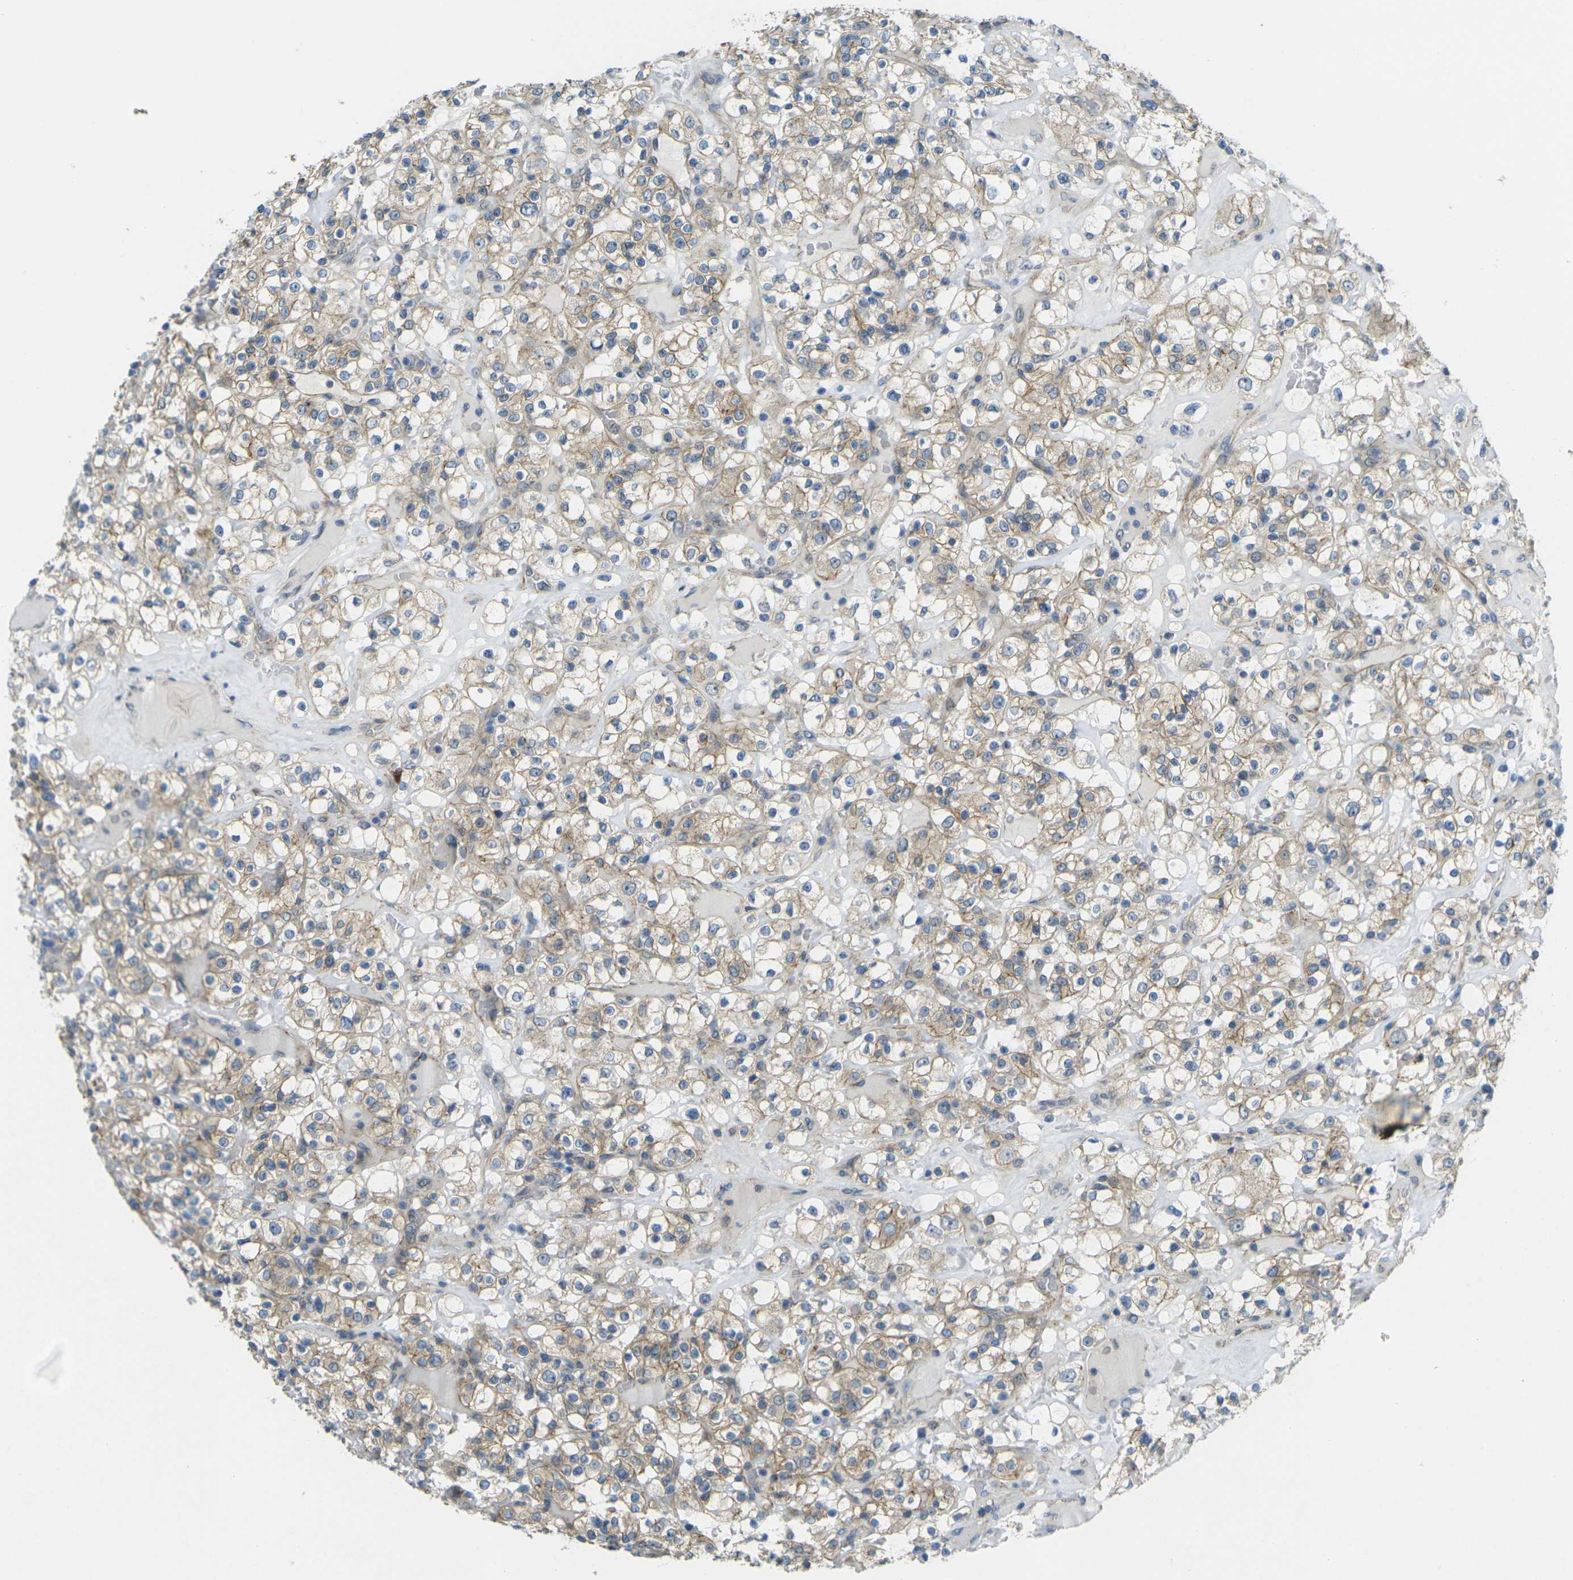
{"staining": {"intensity": "weak", "quantity": "25%-75%", "location": "cytoplasmic/membranous"}, "tissue": "renal cancer", "cell_type": "Tumor cells", "image_type": "cancer", "snomed": [{"axis": "morphology", "description": "Normal tissue, NOS"}, {"axis": "morphology", "description": "Adenocarcinoma, NOS"}, {"axis": "topography", "description": "Kidney"}], "caption": "This histopathology image exhibits IHC staining of human renal cancer, with low weak cytoplasmic/membranous expression in approximately 25%-75% of tumor cells.", "gene": "RHBDD1", "patient": {"sex": "female", "age": 72}}